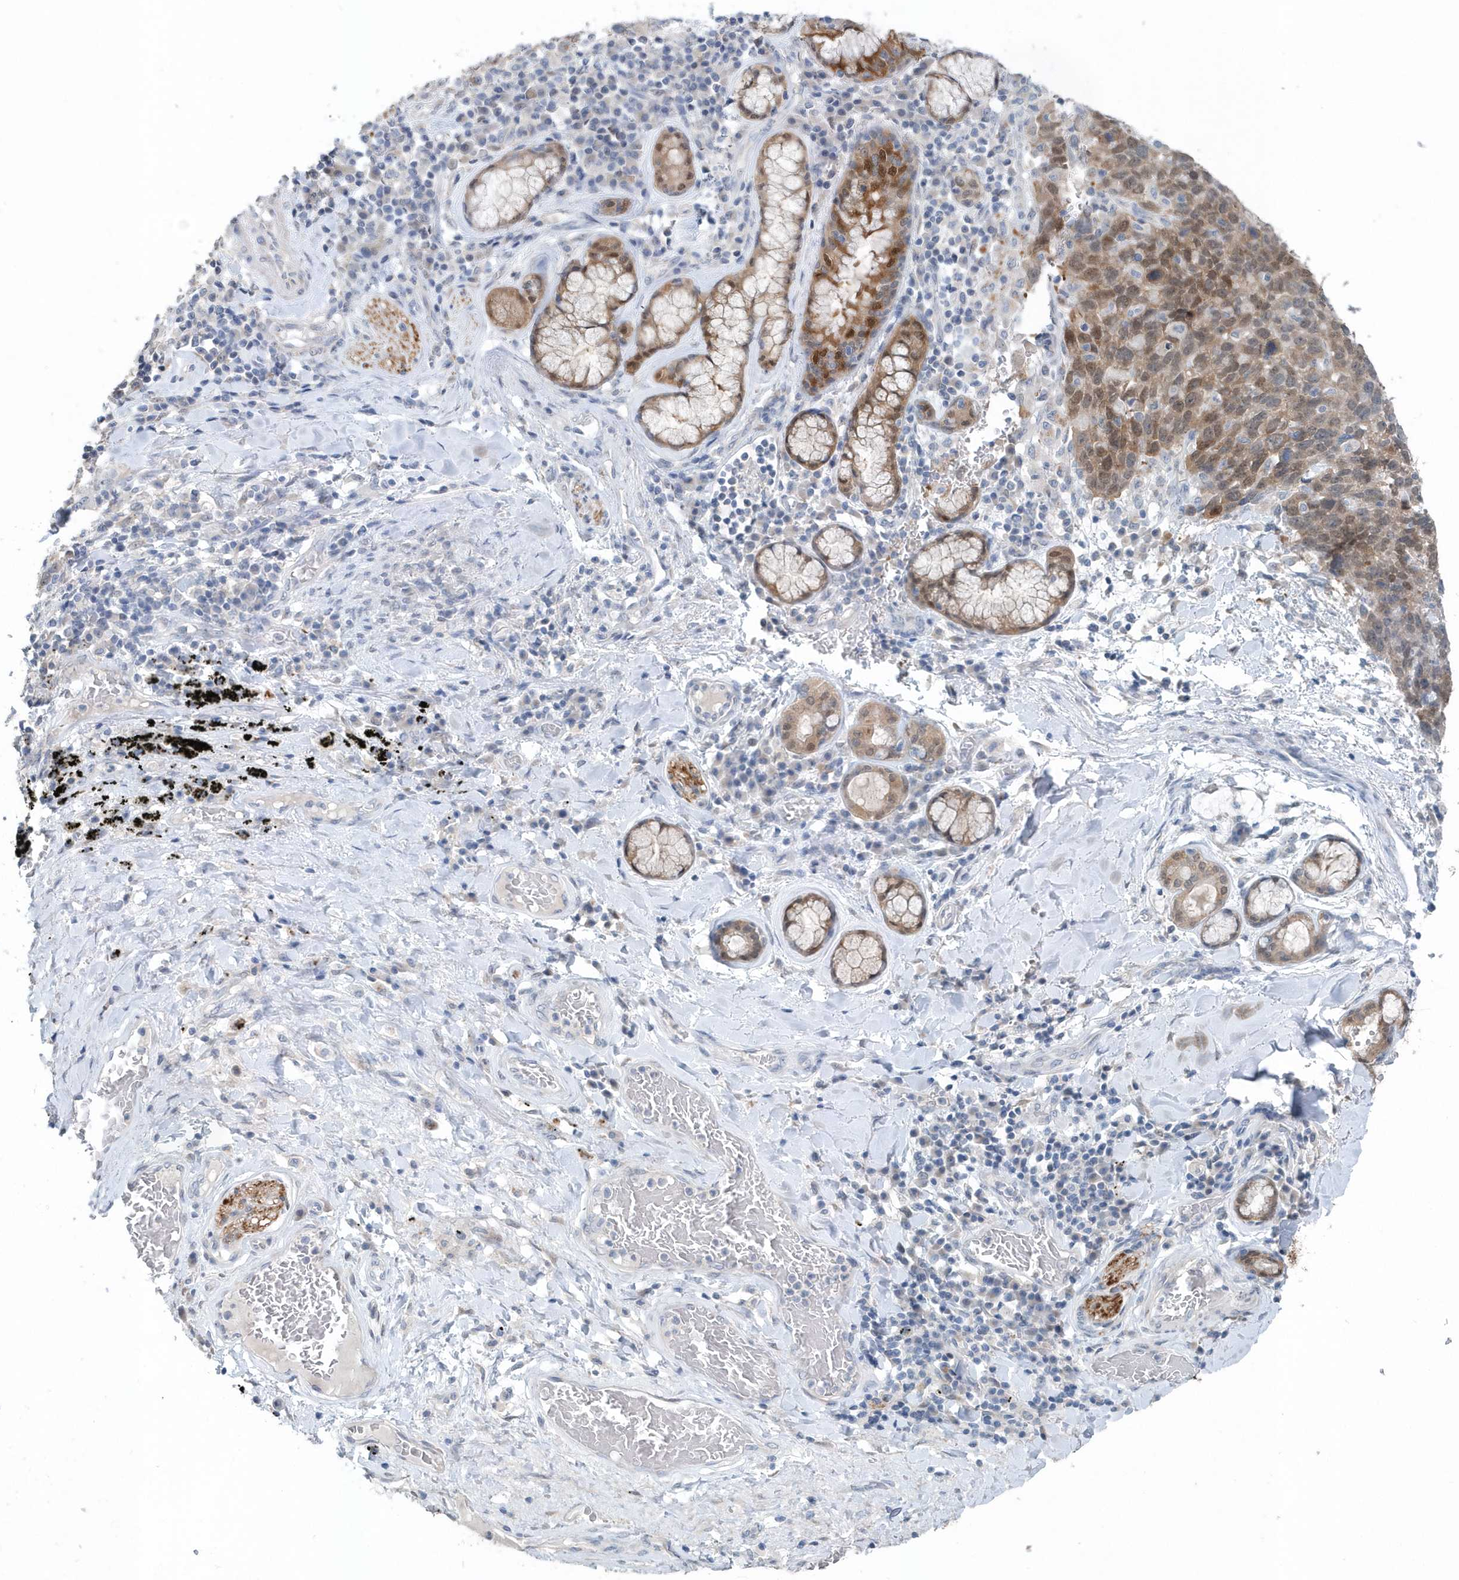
{"staining": {"intensity": "moderate", "quantity": "25%-75%", "location": "cytoplasmic/membranous"}, "tissue": "lung cancer", "cell_type": "Tumor cells", "image_type": "cancer", "snomed": [{"axis": "morphology", "description": "Squamous cell carcinoma, NOS"}, {"axis": "topography", "description": "Lung"}], "caption": "Moderate cytoplasmic/membranous positivity is present in approximately 25%-75% of tumor cells in lung cancer (squamous cell carcinoma). (Brightfield microscopy of DAB IHC at high magnification).", "gene": "PFN2", "patient": {"sex": "male", "age": 66}}